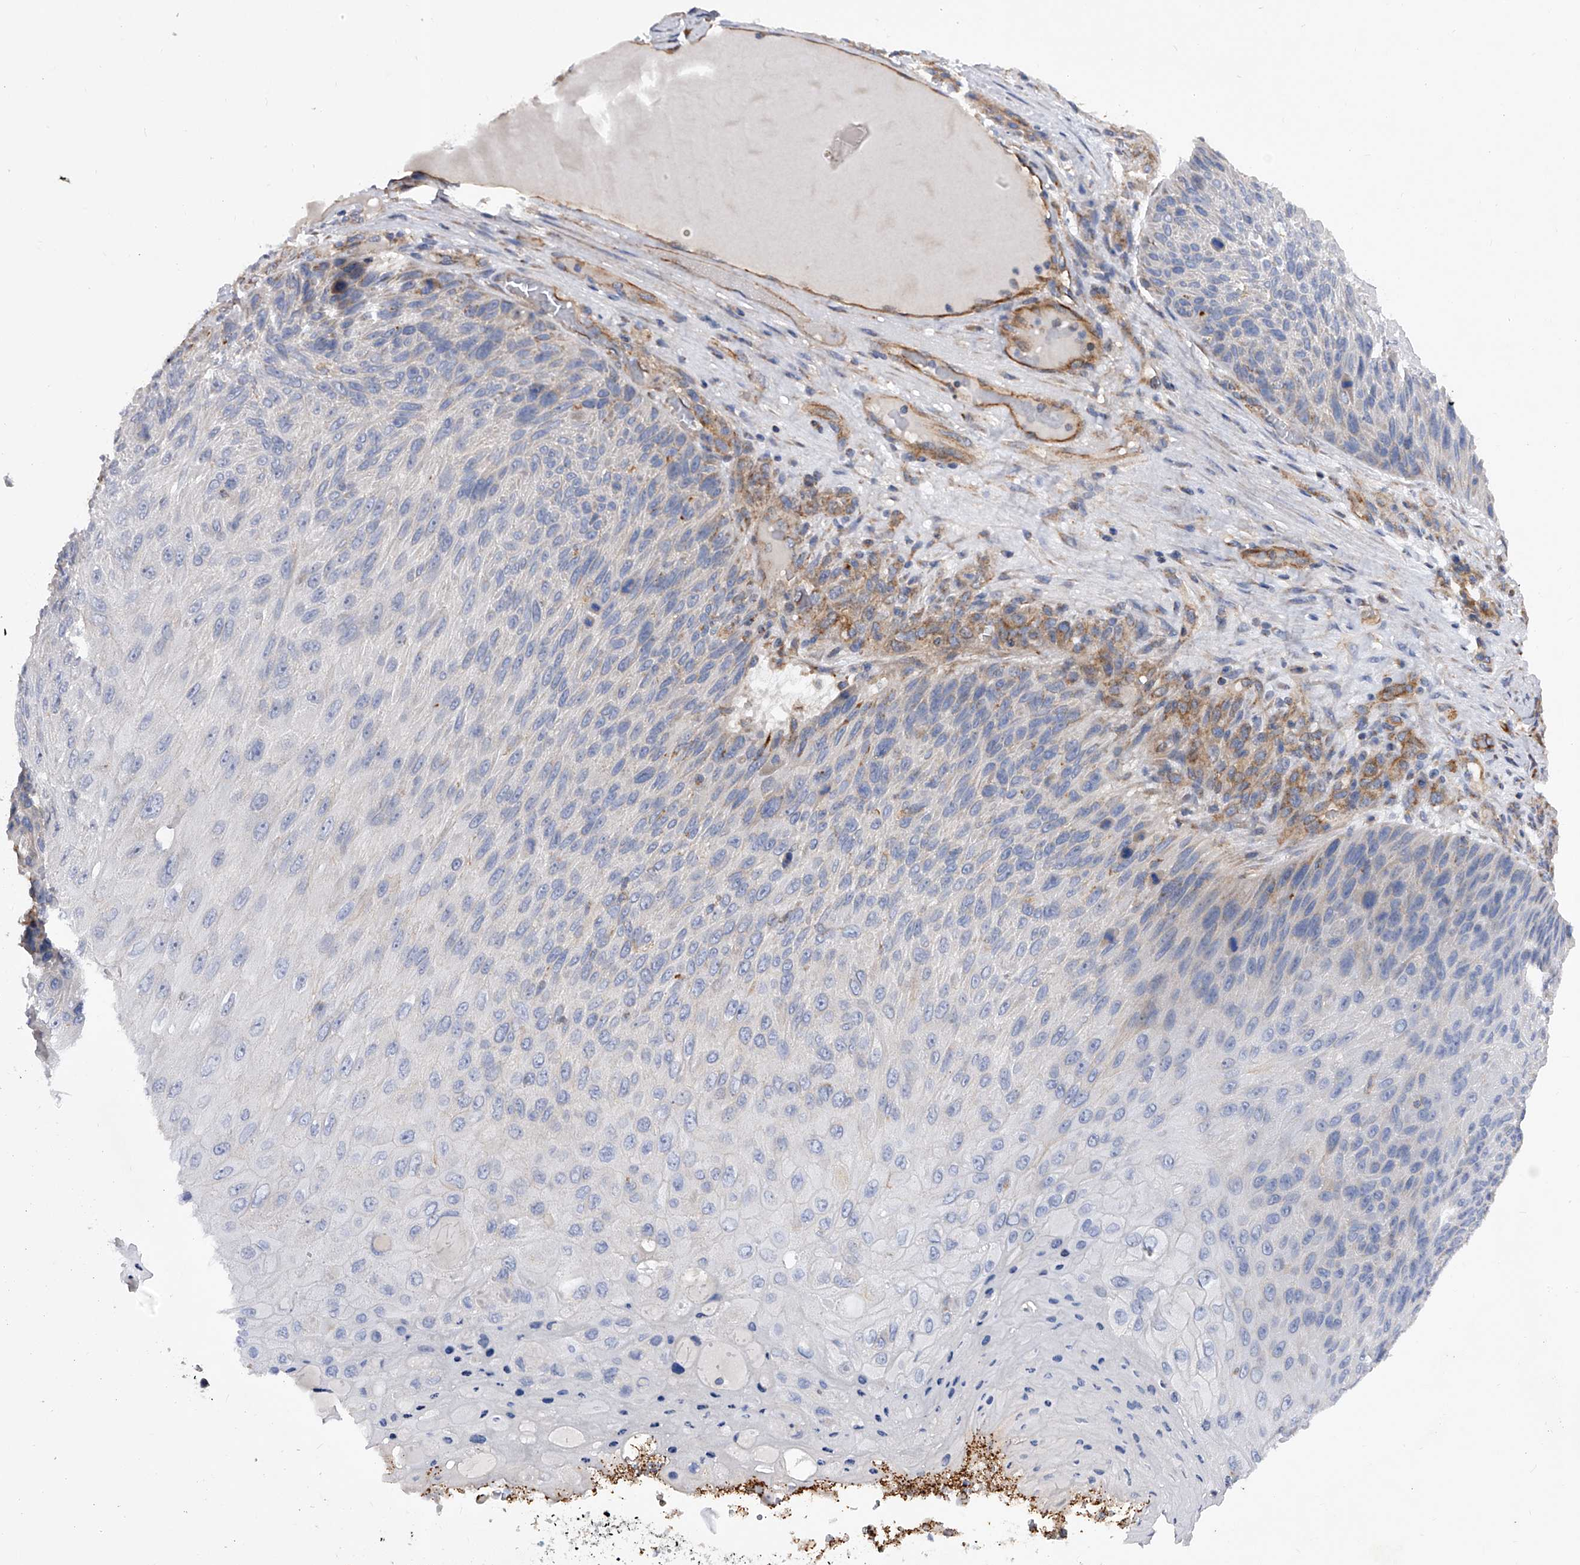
{"staining": {"intensity": "negative", "quantity": "none", "location": "none"}, "tissue": "skin cancer", "cell_type": "Tumor cells", "image_type": "cancer", "snomed": [{"axis": "morphology", "description": "Squamous cell carcinoma, NOS"}, {"axis": "topography", "description": "Skin"}], "caption": "An immunohistochemistry histopathology image of skin squamous cell carcinoma is shown. There is no staining in tumor cells of skin squamous cell carcinoma.", "gene": "PDSS2", "patient": {"sex": "female", "age": 88}}